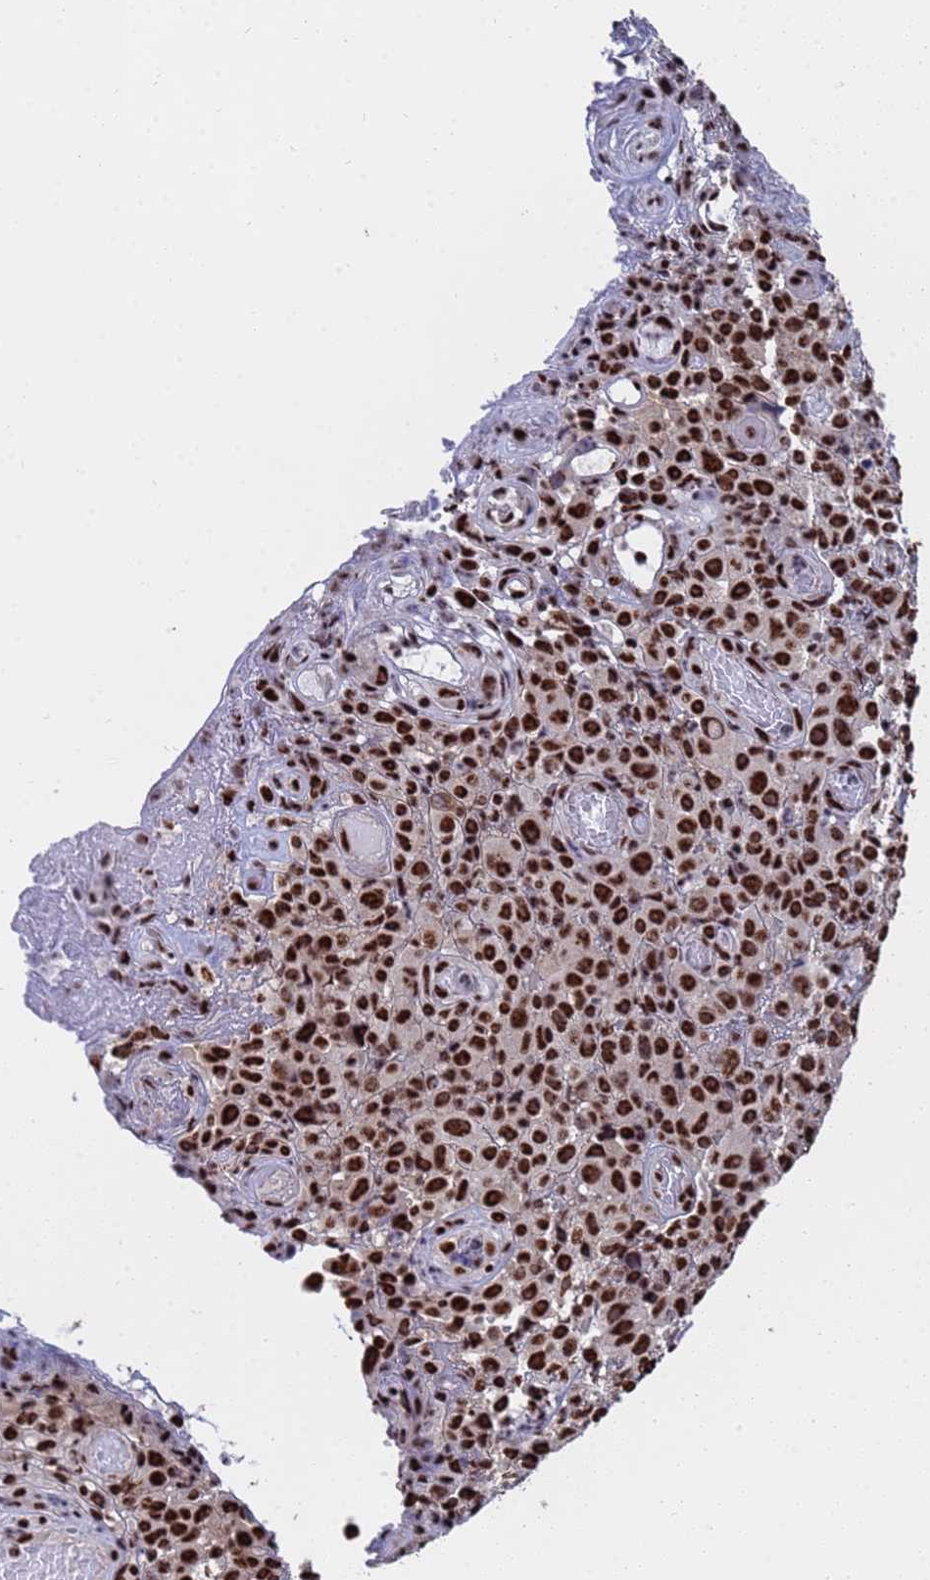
{"staining": {"intensity": "strong", "quantity": ">75%", "location": "nuclear"}, "tissue": "melanoma", "cell_type": "Tumor cells", "image_type": "cancer", "snomed": [{"axis": "morphology", "description": "Malignant melanoma, NOS"}, {"axis": "topography", "description": "Skin"}], "caption": "Immunohistochemical staining of melanoma shows high levels of strong nuclear expression in about >75% of tumor cells.", "gene": "SF3B2", "patient": {"sex": "female", "age": 82}}